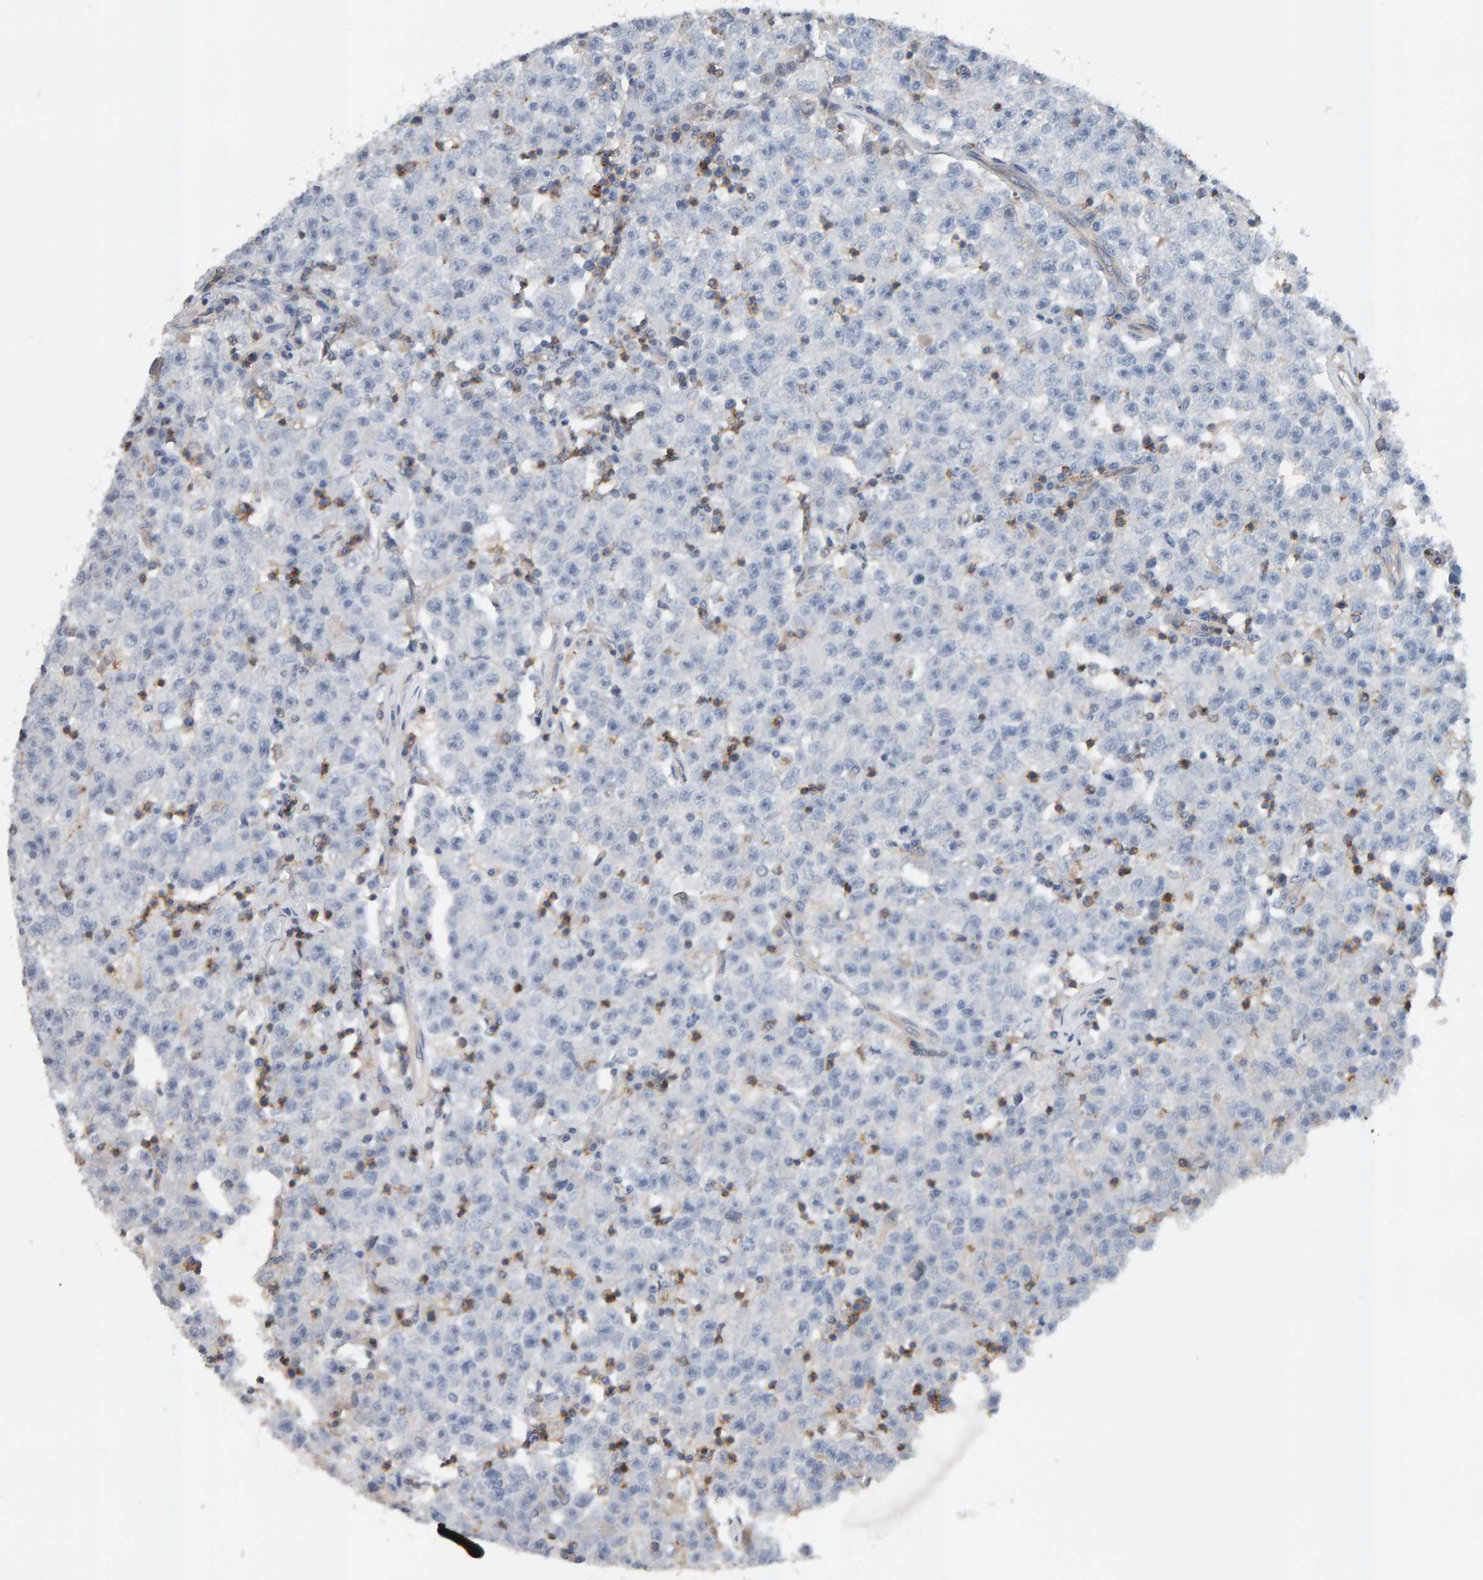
{"staining": {"intensity": "negative", "quantity": "none", "location": "none"}, "tissue": "testis cancer", "cell_type": "Tumor cells", "image_type": "cancer", "snomed": [{"axis": "morphology", "description": "Seminoma, NOS"}, {"axis": "topography", "description": "Testis"}], "caption": "Immunohistochemistry micrograph of neoplastic tissue: testis cancer (seminoma) stained with DAB (3,3'-diaminobenzidine) shows no significant protein staining in tumor cells.", "gene": "FYN", "patient": {"sex": "male", "age": 22}}